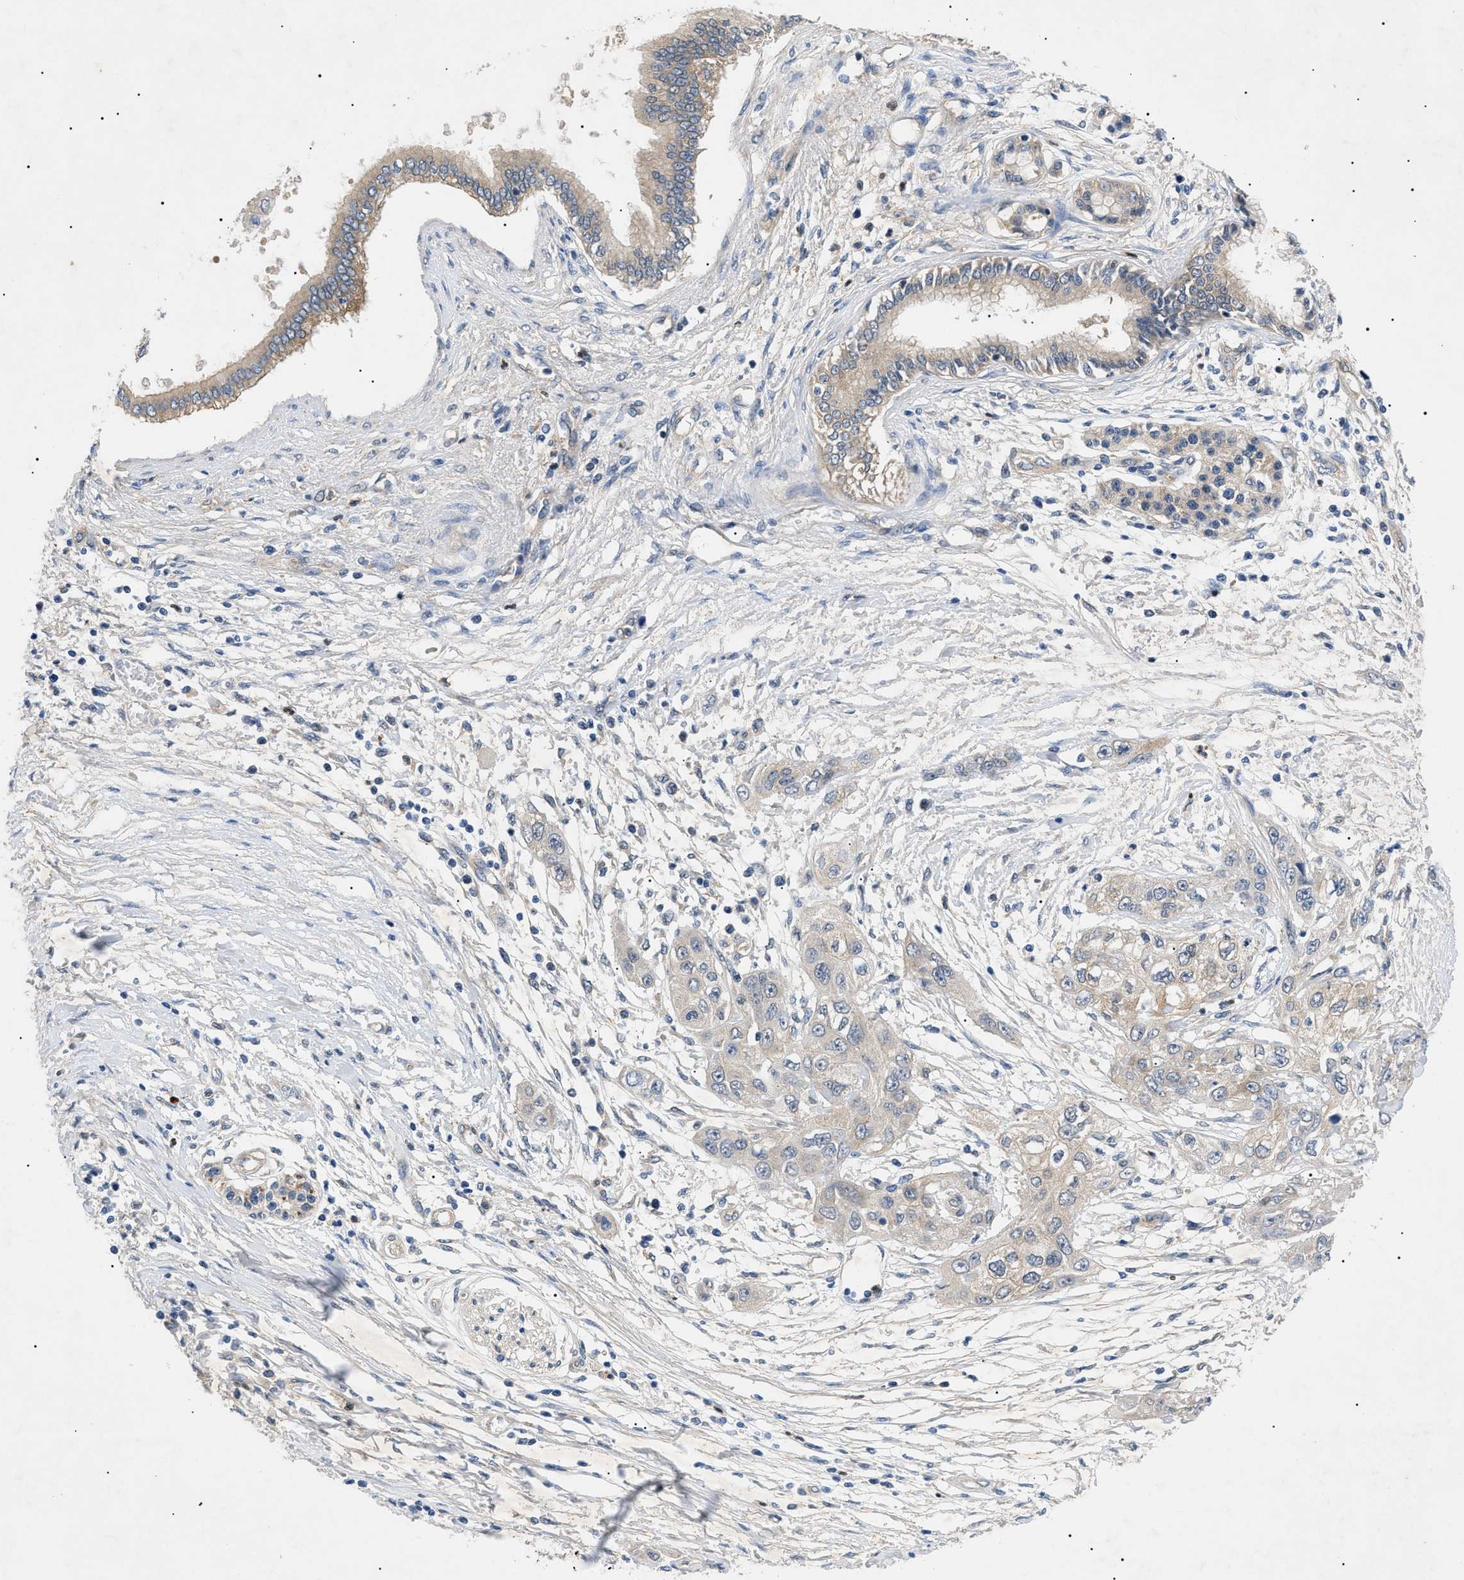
{"staining": {"intensity": "weak", "quantity": "<25%", "location": "cytoplasmic/membranous"}, "tissue": "pancreatic cancer", "cell_type": "Tumor cells", "image_type": "cancer", "snomed": [{"axis": "morphology", "description": "Adenocarcinoma, NOS"}, {"axis": "topography", "description": "Pancreas"}], "caption": "Micrograph shows no significant protein positivity in tumor cells of pancreatic cancer (adenocarcinoma).", "gene": "RIPK1", "patient": {"sex": "female", "age": 70}}